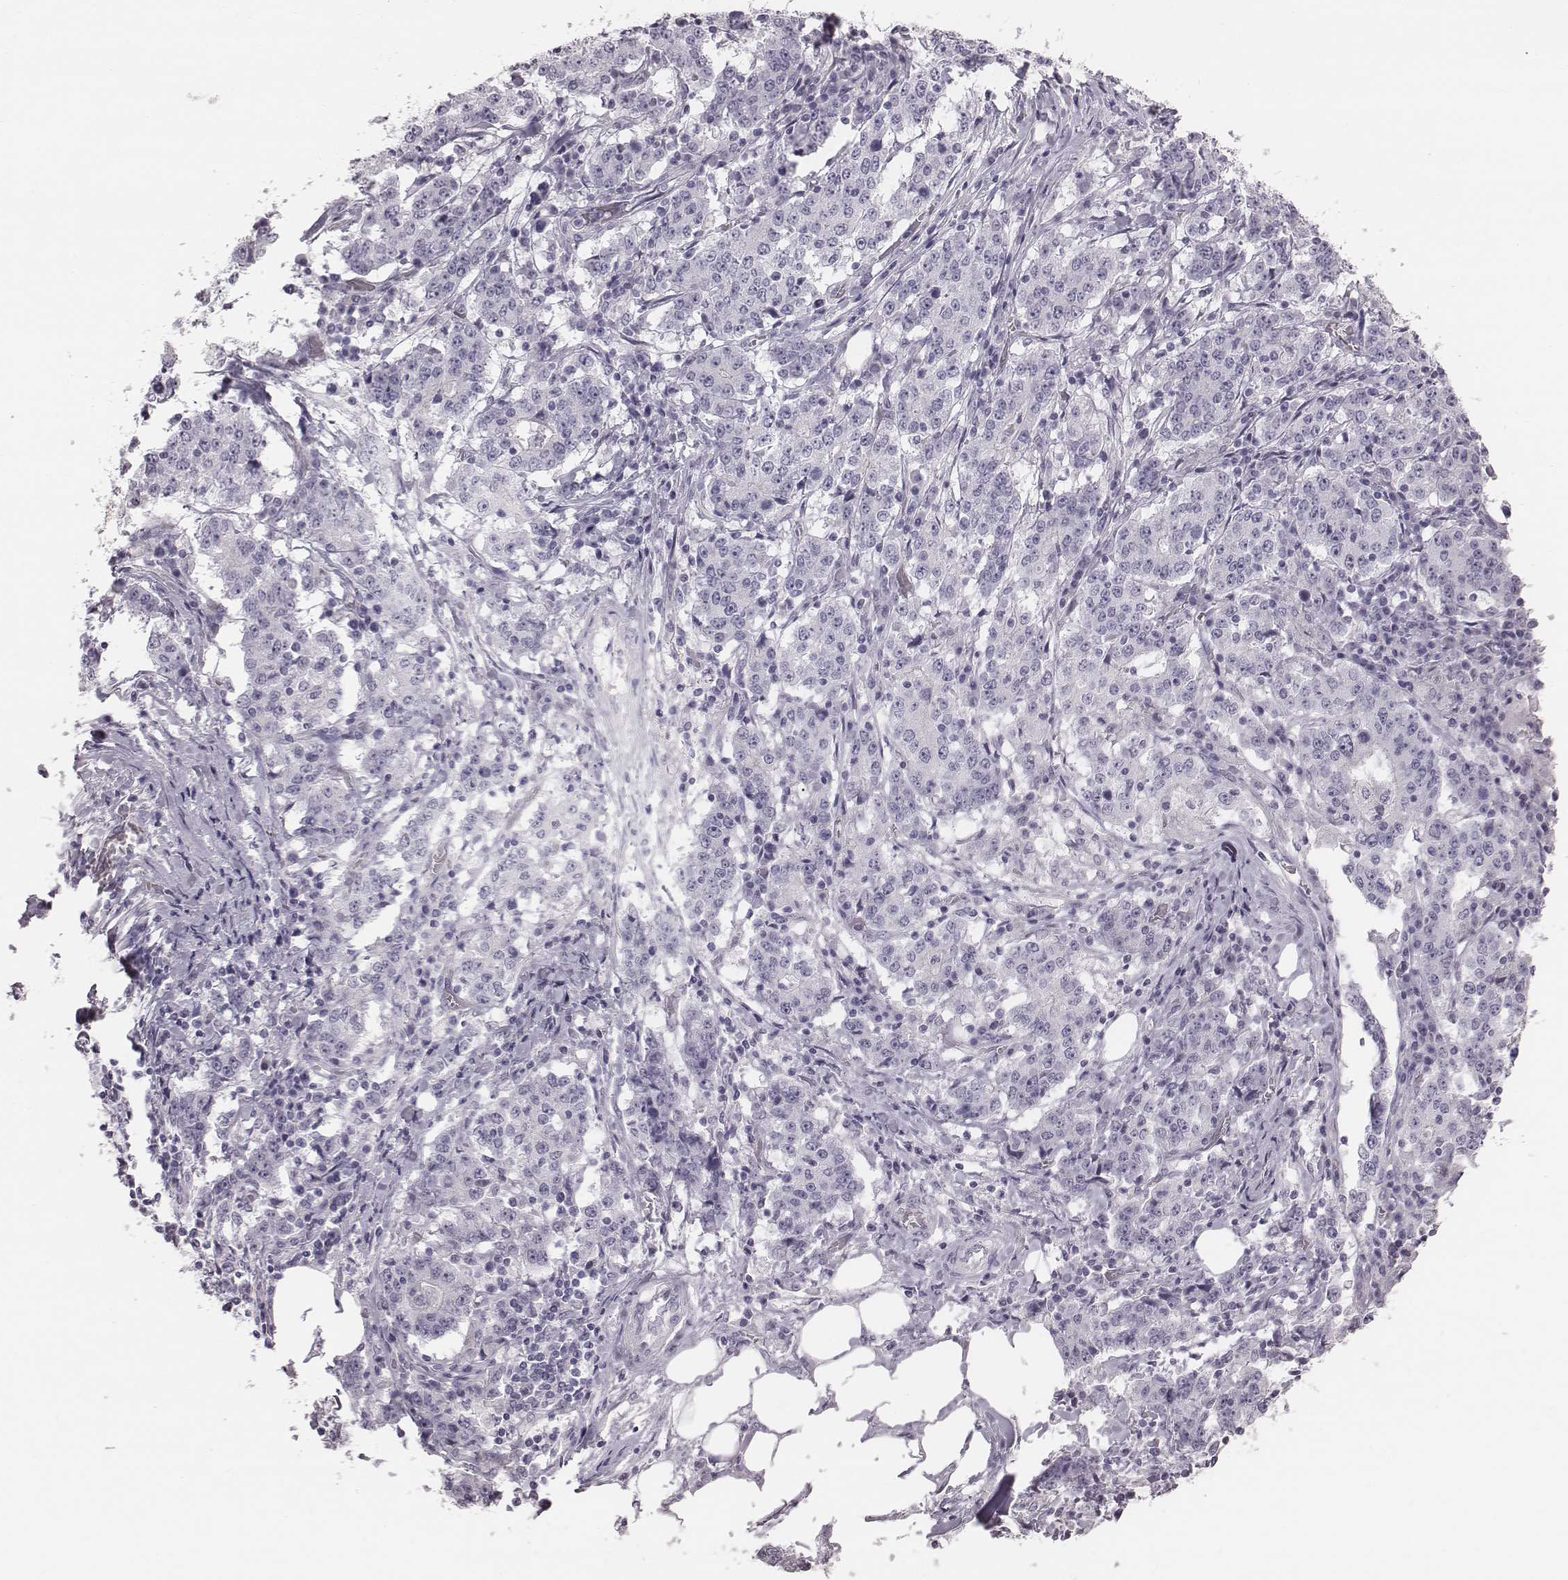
{"staining": {"intensity": "negative", "quantity": "none", "location": "none"}, "tissue": "stomach cancer", "cell_type": "Tumor cells", "image_type": "cancer", "snomed": [{"axis": "morphology", "description": "Adenocarcinoma, NOS"}, {"axis": "topography", "description": "Stomach"}], "caption": "Immunohistochemistry of human stomach adenocarcinoma exhibits no positivity in tumor cells. (IHC, brightfield microscopy, high magnification).", "gene": "C6orf58", "patient": {"sex": "male", "age": 59}}